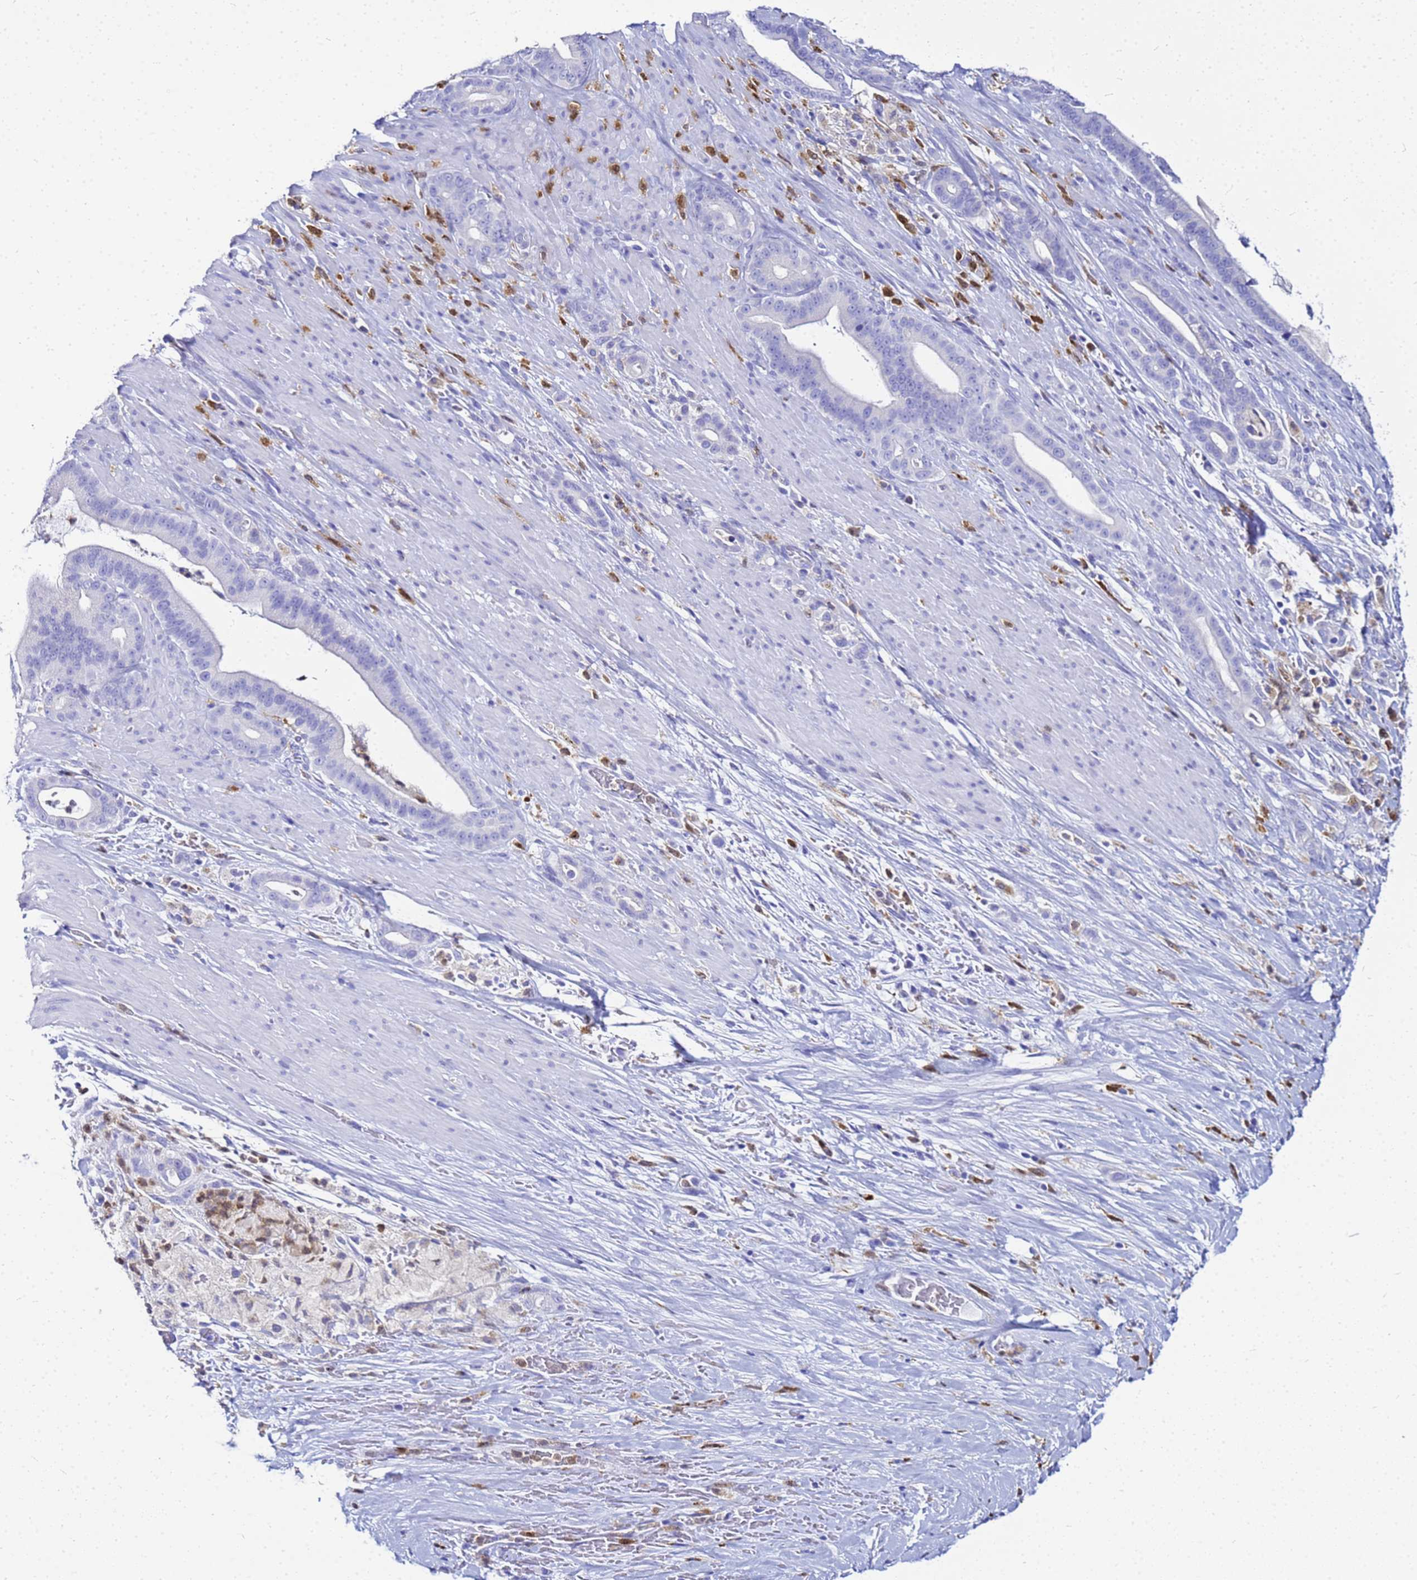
{"staining": {"intensity": "negative", "quantity": "none", "location": "none"}, "tissue": "pancreatic cancer", "cell_type": "Tumor cells", "image_type": "cancer", "snomed": [{"axis": "morphology", "description": "Adenocarcinoma, NOS"}, {"axis": "topography", "description": "Pancreas"}], "caption": "Tumor cells show no significant expression in adenocarcinoma (pancreatic).", "gene": "CSTA", "patient": {"sex": "male", "age": 63}}